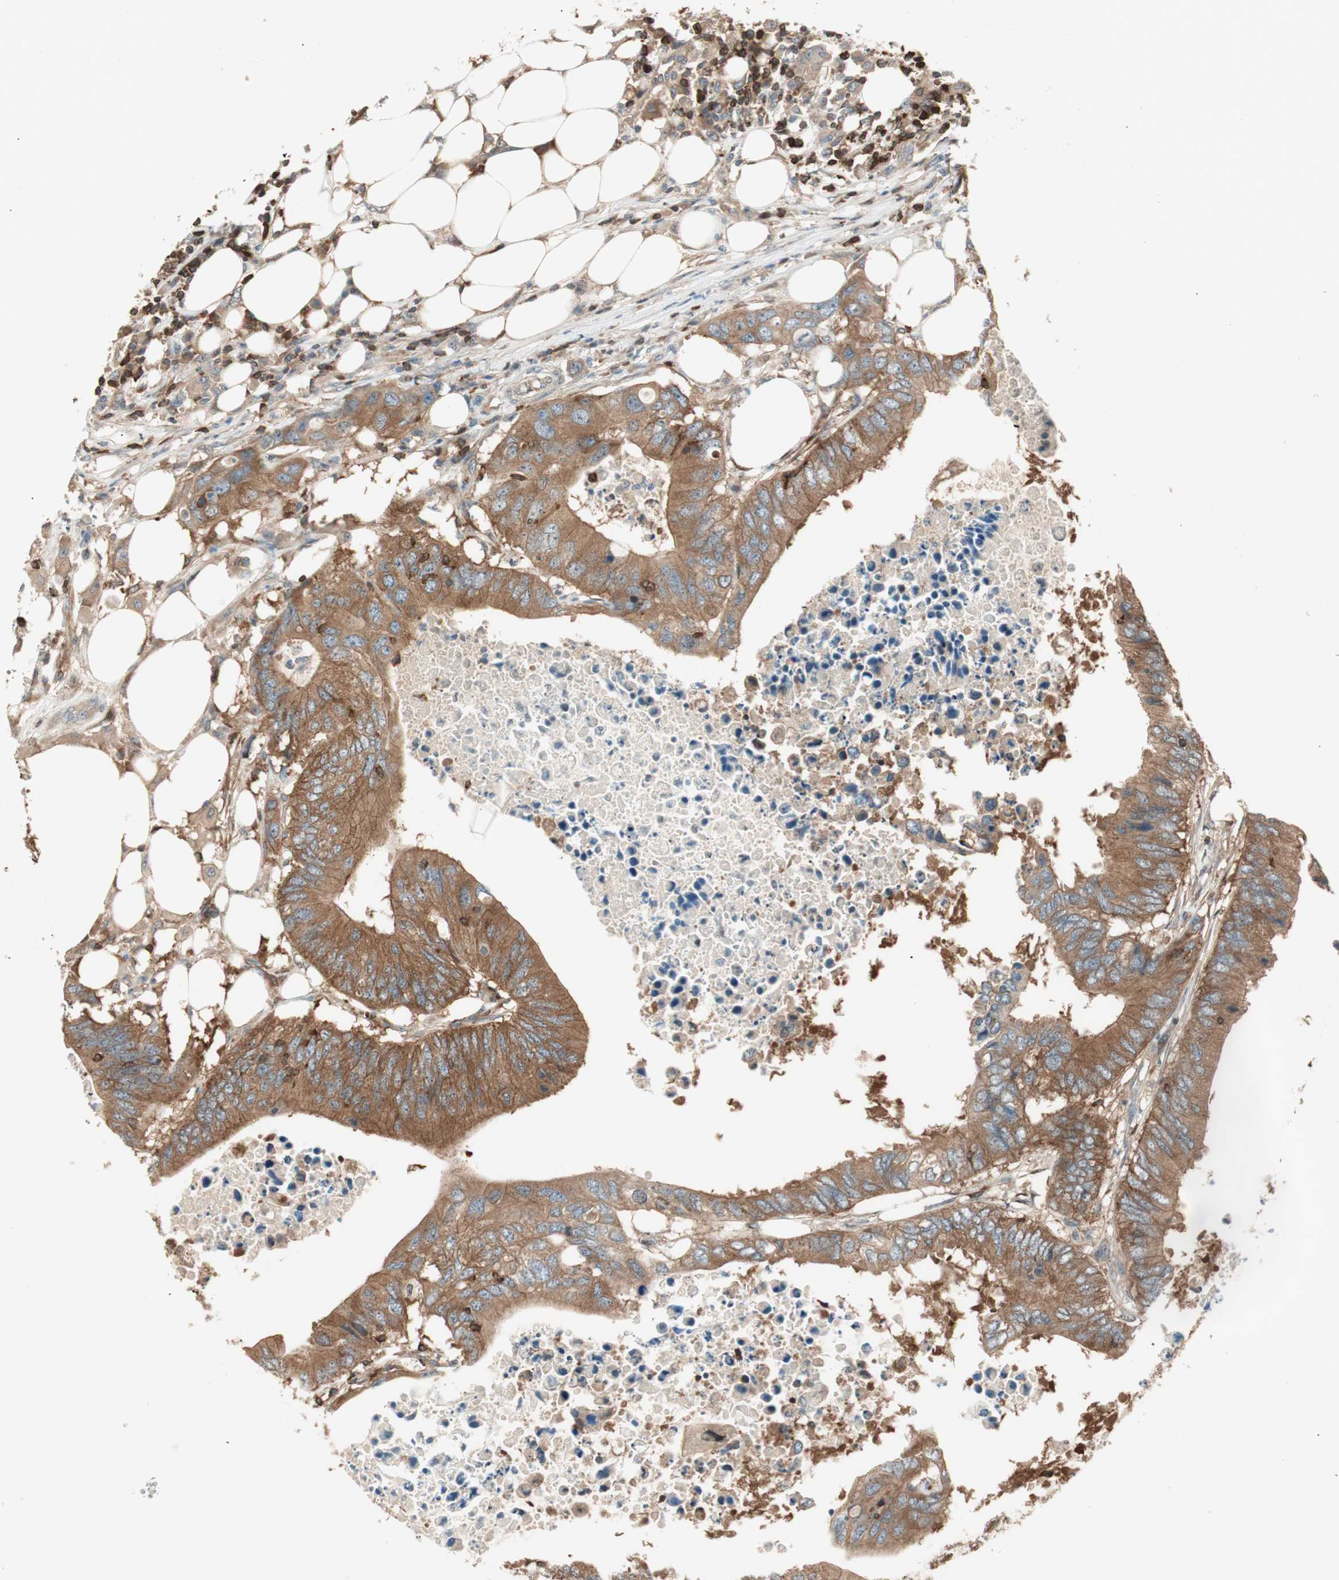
{"staining": {"intensity": "moderate", "quantity": ">75%", "location": "cytoplasmic/membranous"}, "tissue": "colorectal cancer", "cell_type": "Tumor cells", "image_type": "cancer", "snomed": [{"axis": "morphology", "description": "Adenocarcinoma, NOS"}, {"axis": "topography", "description": "Colon"}], "caption": "Immunohistochemistry (IHC) (DAB) staining of adenocarcinoma (colorectal) shows moderate cytoplasmic/membranous protein positivity in approximately >75% of tumor cells.", "gene": "BIN1", "patient": {"sex": "male", "age": 71}}